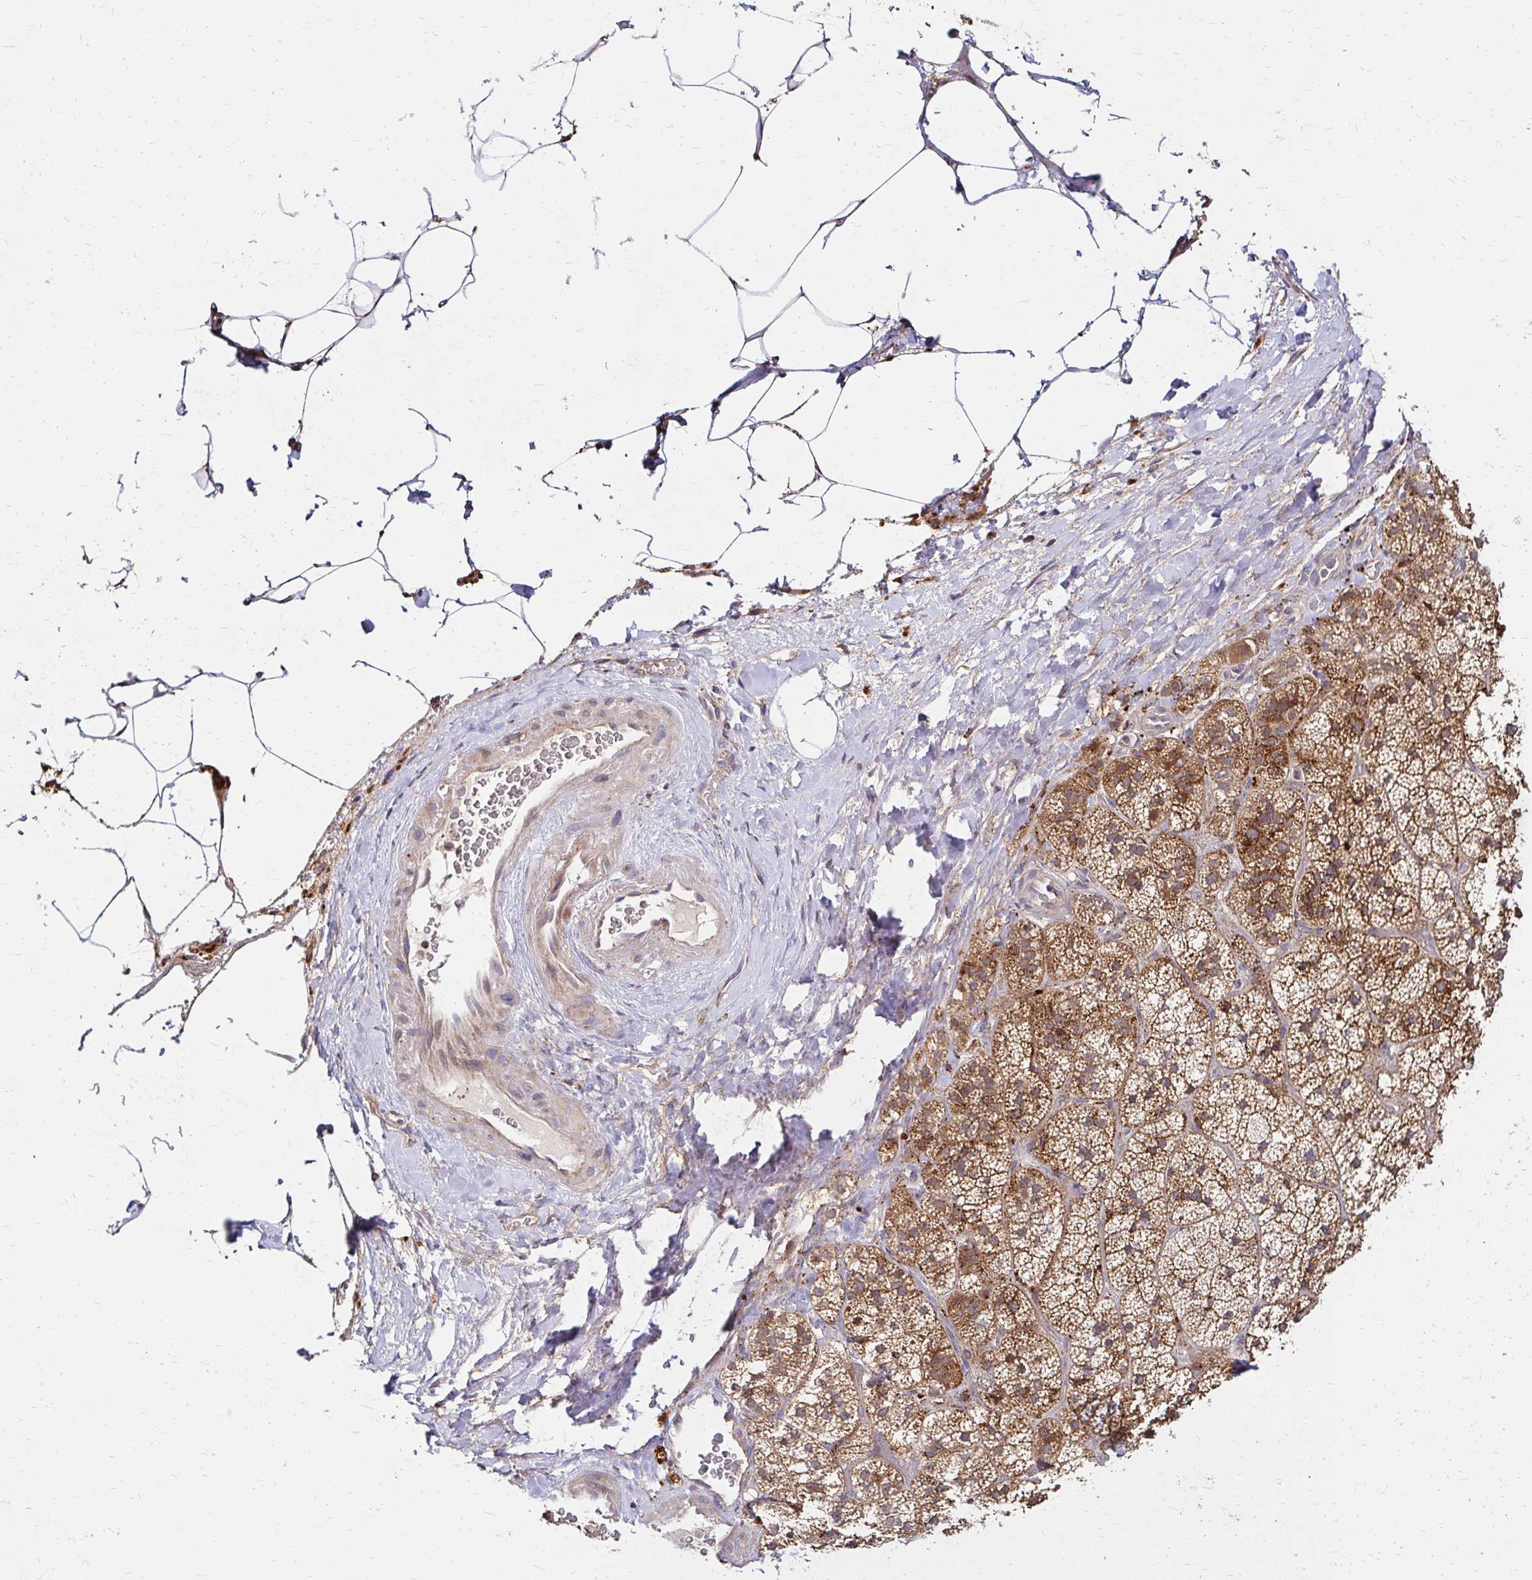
{"staining": {"intensity": "moderate", "quantity": ">75%", "location": "cytoplasmic/membranous"}, "tissue": "adrenal gland", "cell_type": "Glandular cells", "image_type": "normal", "snomed": [{"axis": "morphology", "description": "Normal tissue, NOS"}, {"axis": "topography", "description": "Adrenal gland"}], "caption": "Moderate cytoplasmic/membranous expression is identified in approximately >75% of glandular cells in unremarkable adrenal gland. (DAB IHC, brown staining for protein, blue staining for nuclei).", "gene": "IDUA", "patient": {"sex": "male", "age": 57}}